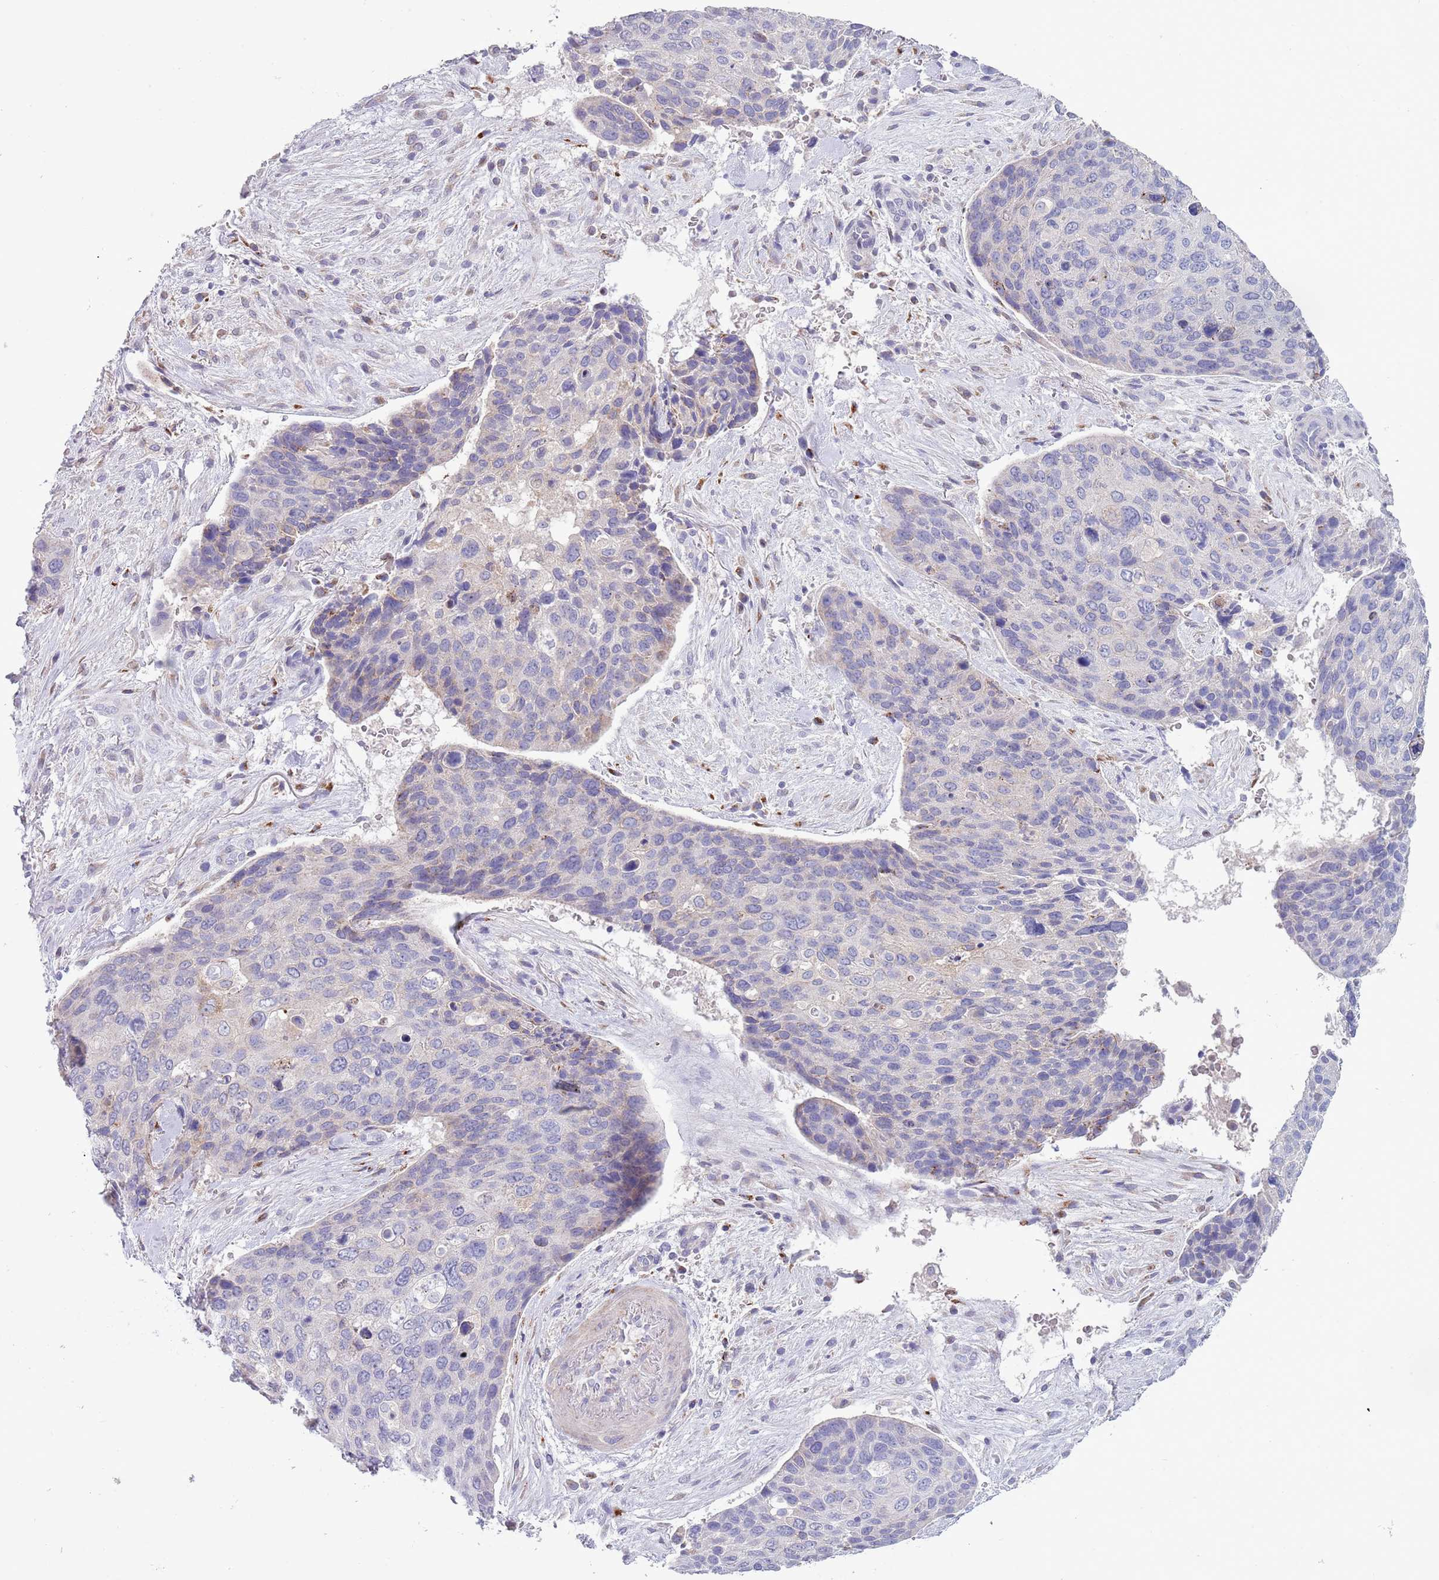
{"staining": {"intensity": "negative", "quantity": "none", "location": "none"}, "tissue": "skin cancer", "cell_type": "Tumor cells", "image_type": "cancer", "snomed": [{"axis": "morphology", "description": "Basal cell carcinoma"}, {"axis": "topography", "description": "Skin"}], "caption": "High magnification brightfield microscopy of basal cell carcinoma (skin) stained with DAB (3,3'-diaminobenzidine) (brown) and counterstained with hematoxylin (blue): tumor cells show no significant expression. Brightfield microscopy of immunohistochemistry stained with DAB (brown) and hematoxylin (blue), captured at high magnification.", "gene": "ACSBG1", "patient": {"sex": "female", "age": 74}}